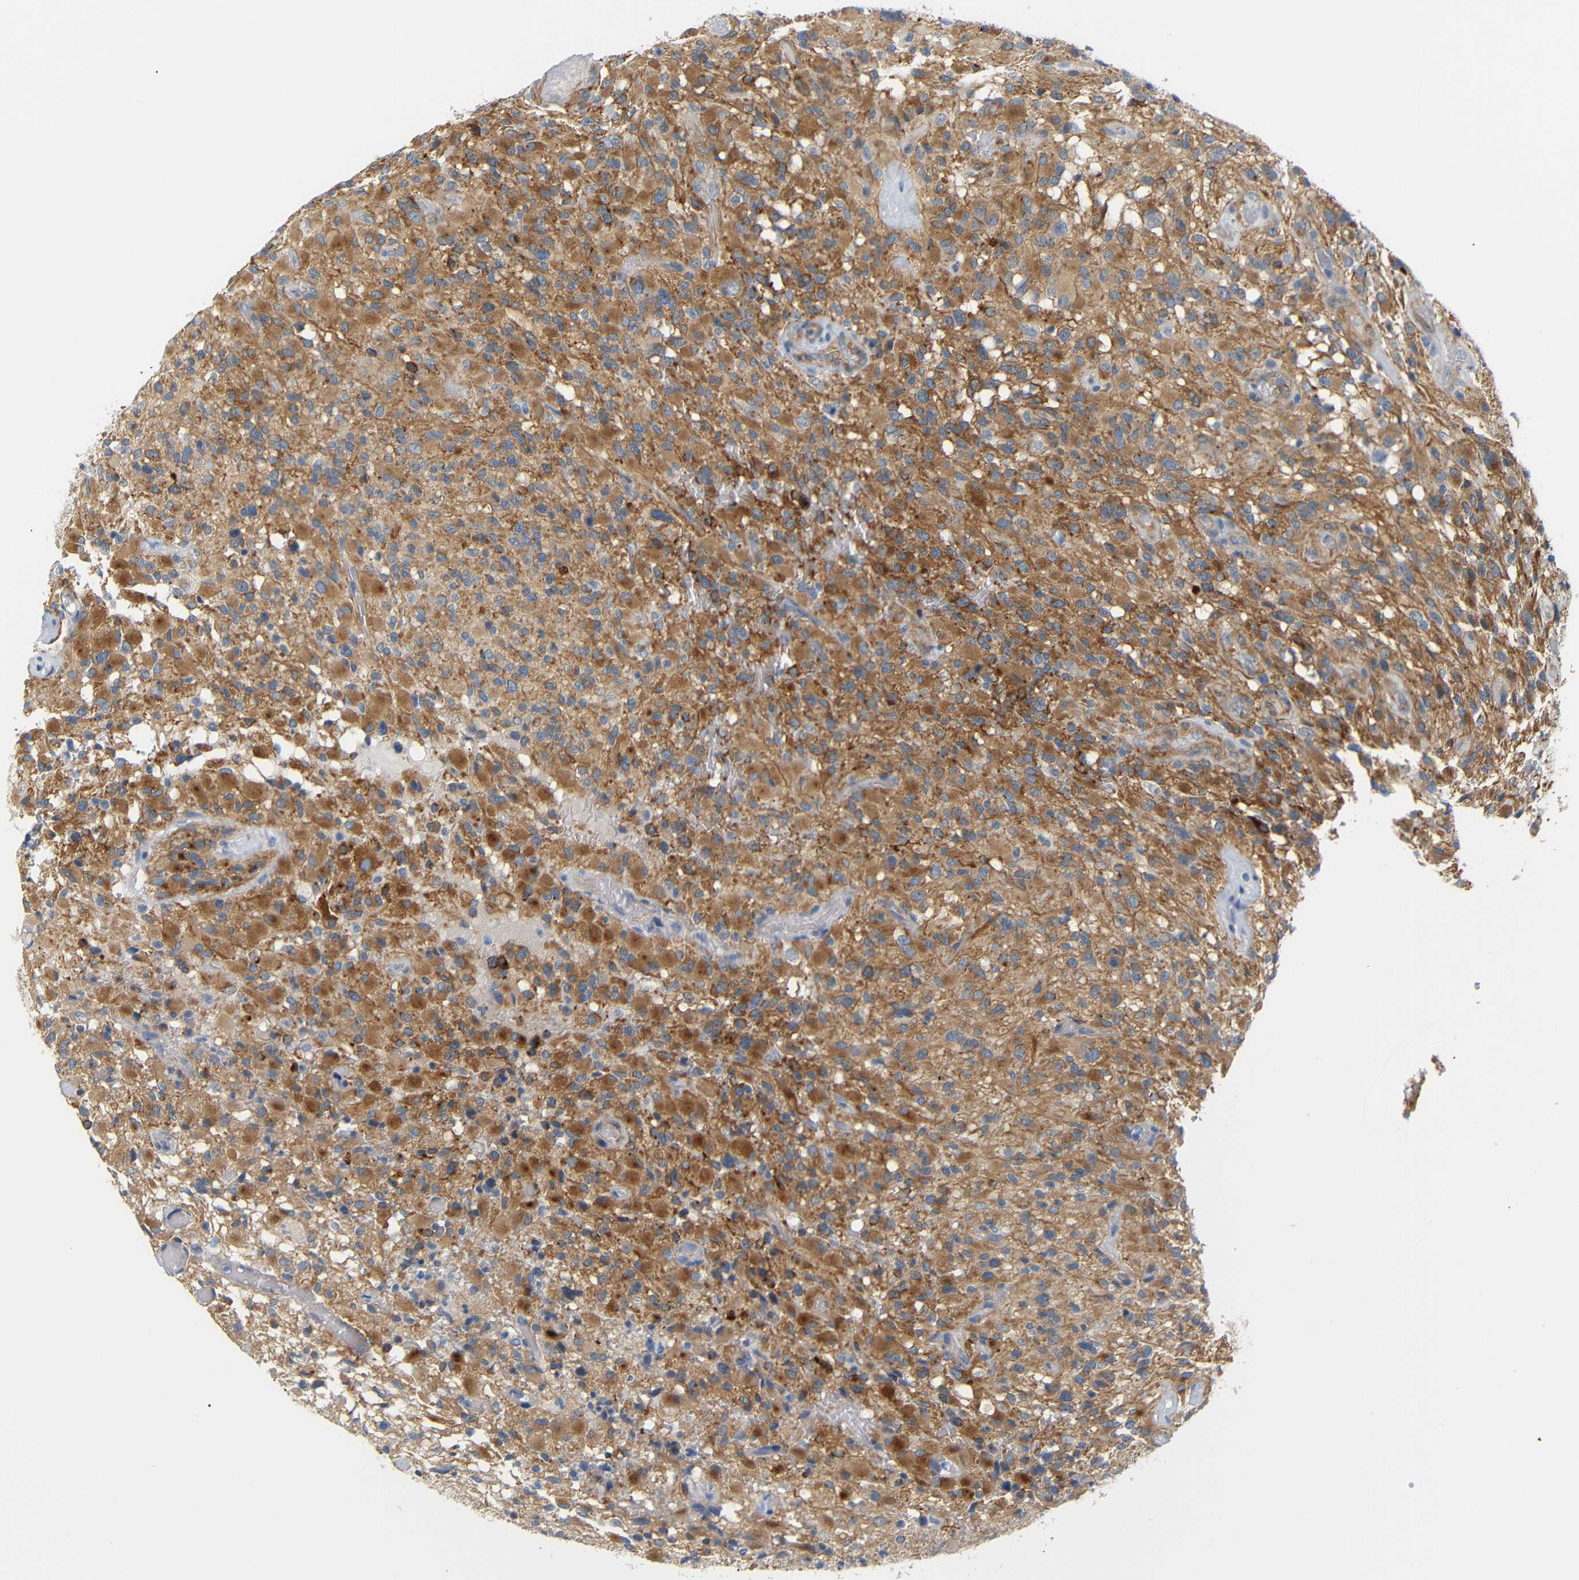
{"staining": {"intensity": "moderate", "quantity": ">75%", "location": "cytoplasmic/membranous"}, "tissue": "glioma", "cell_type": "Tumor cells", "image_type": "cancer", "snomed": [{"axis": "morphology", "description": "Glioma, malignant, High grade"}, {"axis": "topography", "description": "Brain"}], "caption": "Approximately >75% of tumor cells in human malignant glioma (high-grade) demonstrate moderate cytoplasmic/membranous protein expression as visualized by brown immunohistochemical staining.", "gene": "STMN3", "patient": {"sex": "male", "age": 71}}